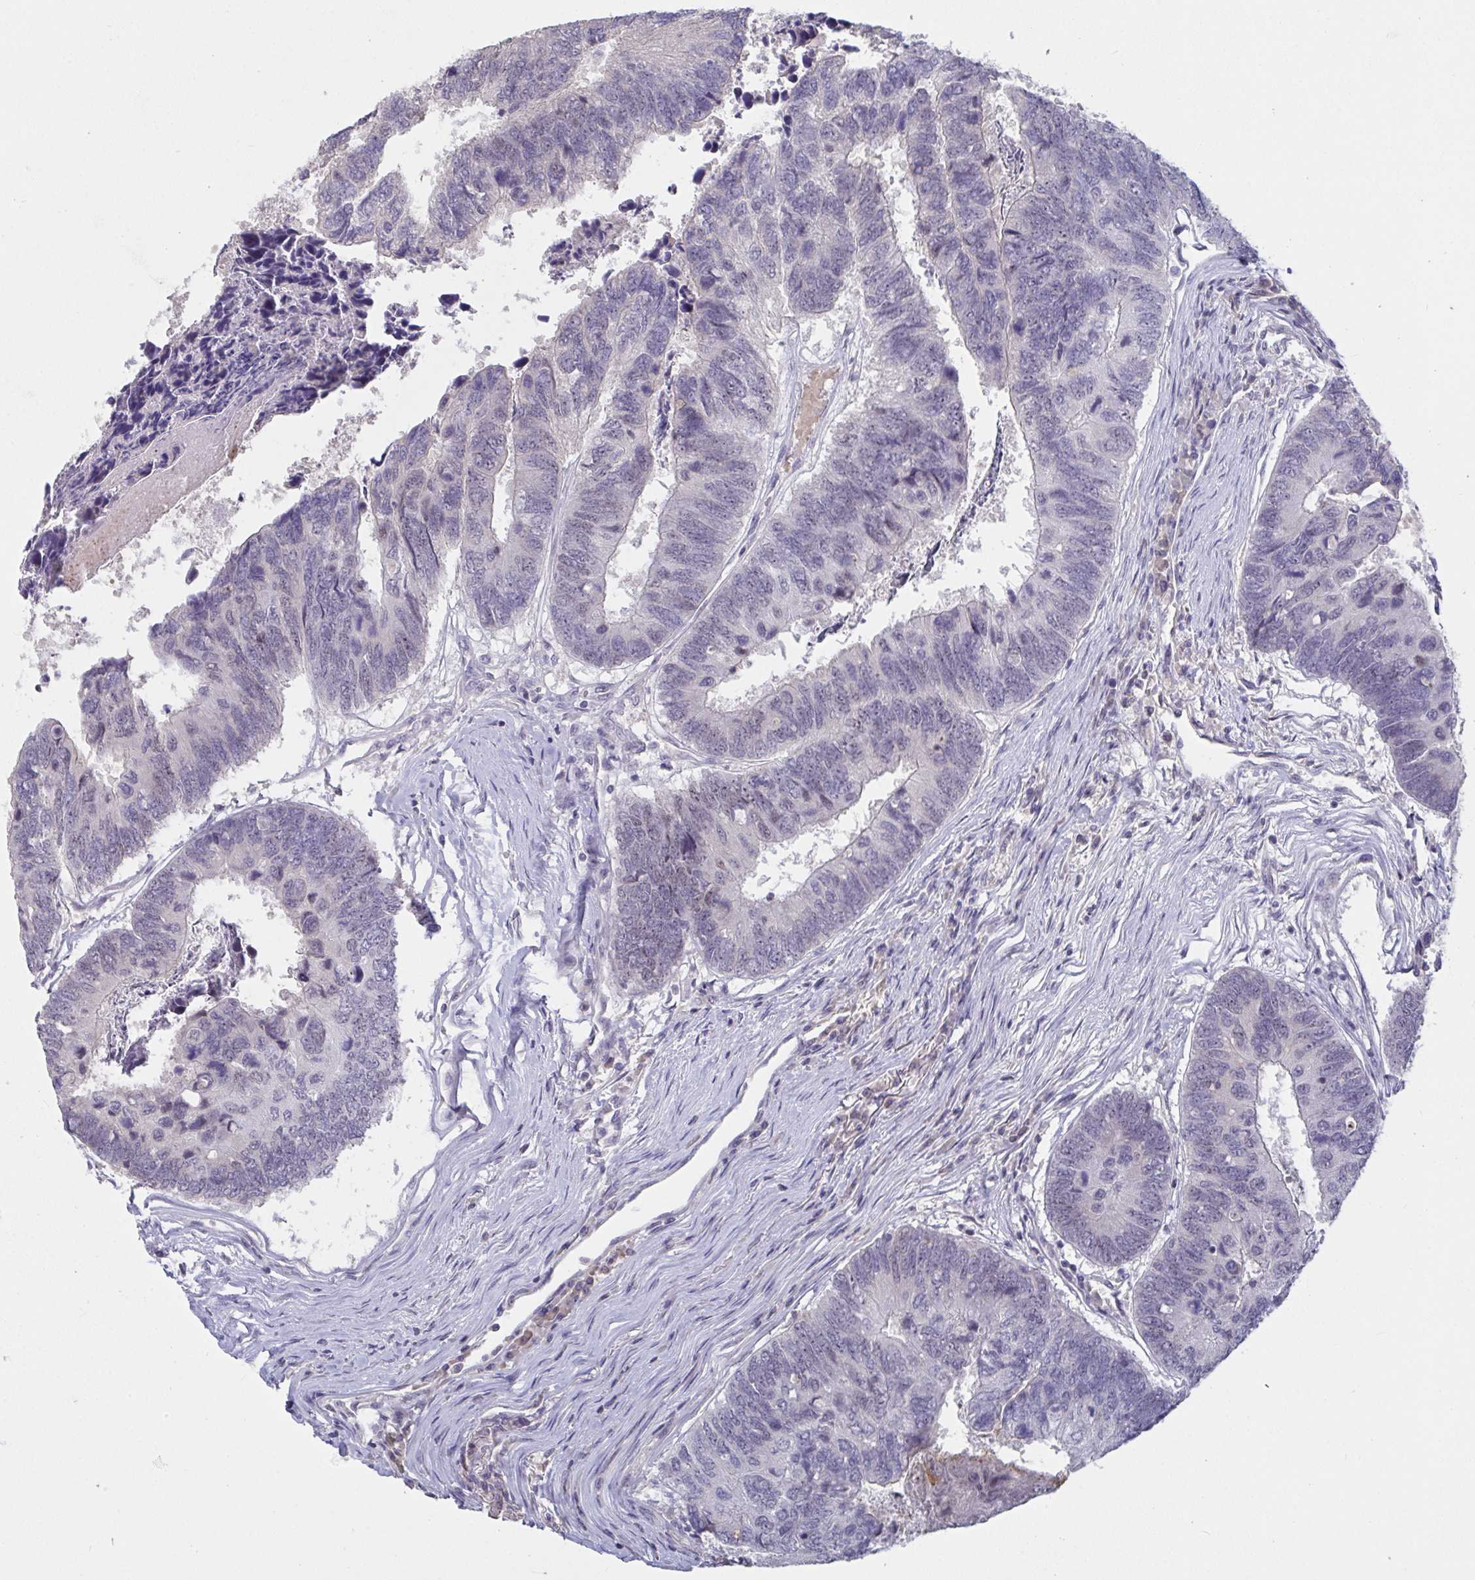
{"staining": {"intensity": "weak", "quantity": "<25%", "location": "nuclear"}, "tissue": "colorectal cancer", "cell_type": "Tumor cells", "image_type": "cancer", "snomed": [{"axis": "morphology", "description": "Adenocarcinoma, NOS"}, {"axis": "topography", "description": "Colon"}], "caption": "Immunohistochemical staining of colorectal adenocarcinoma exhibits no significant staining in tumor cells. (DAB (3,3'-diaminobenzidine) immunohistochemistry, high magnification).", "gene": "MYC", "patient": {"sex": "female", "age": 67}}